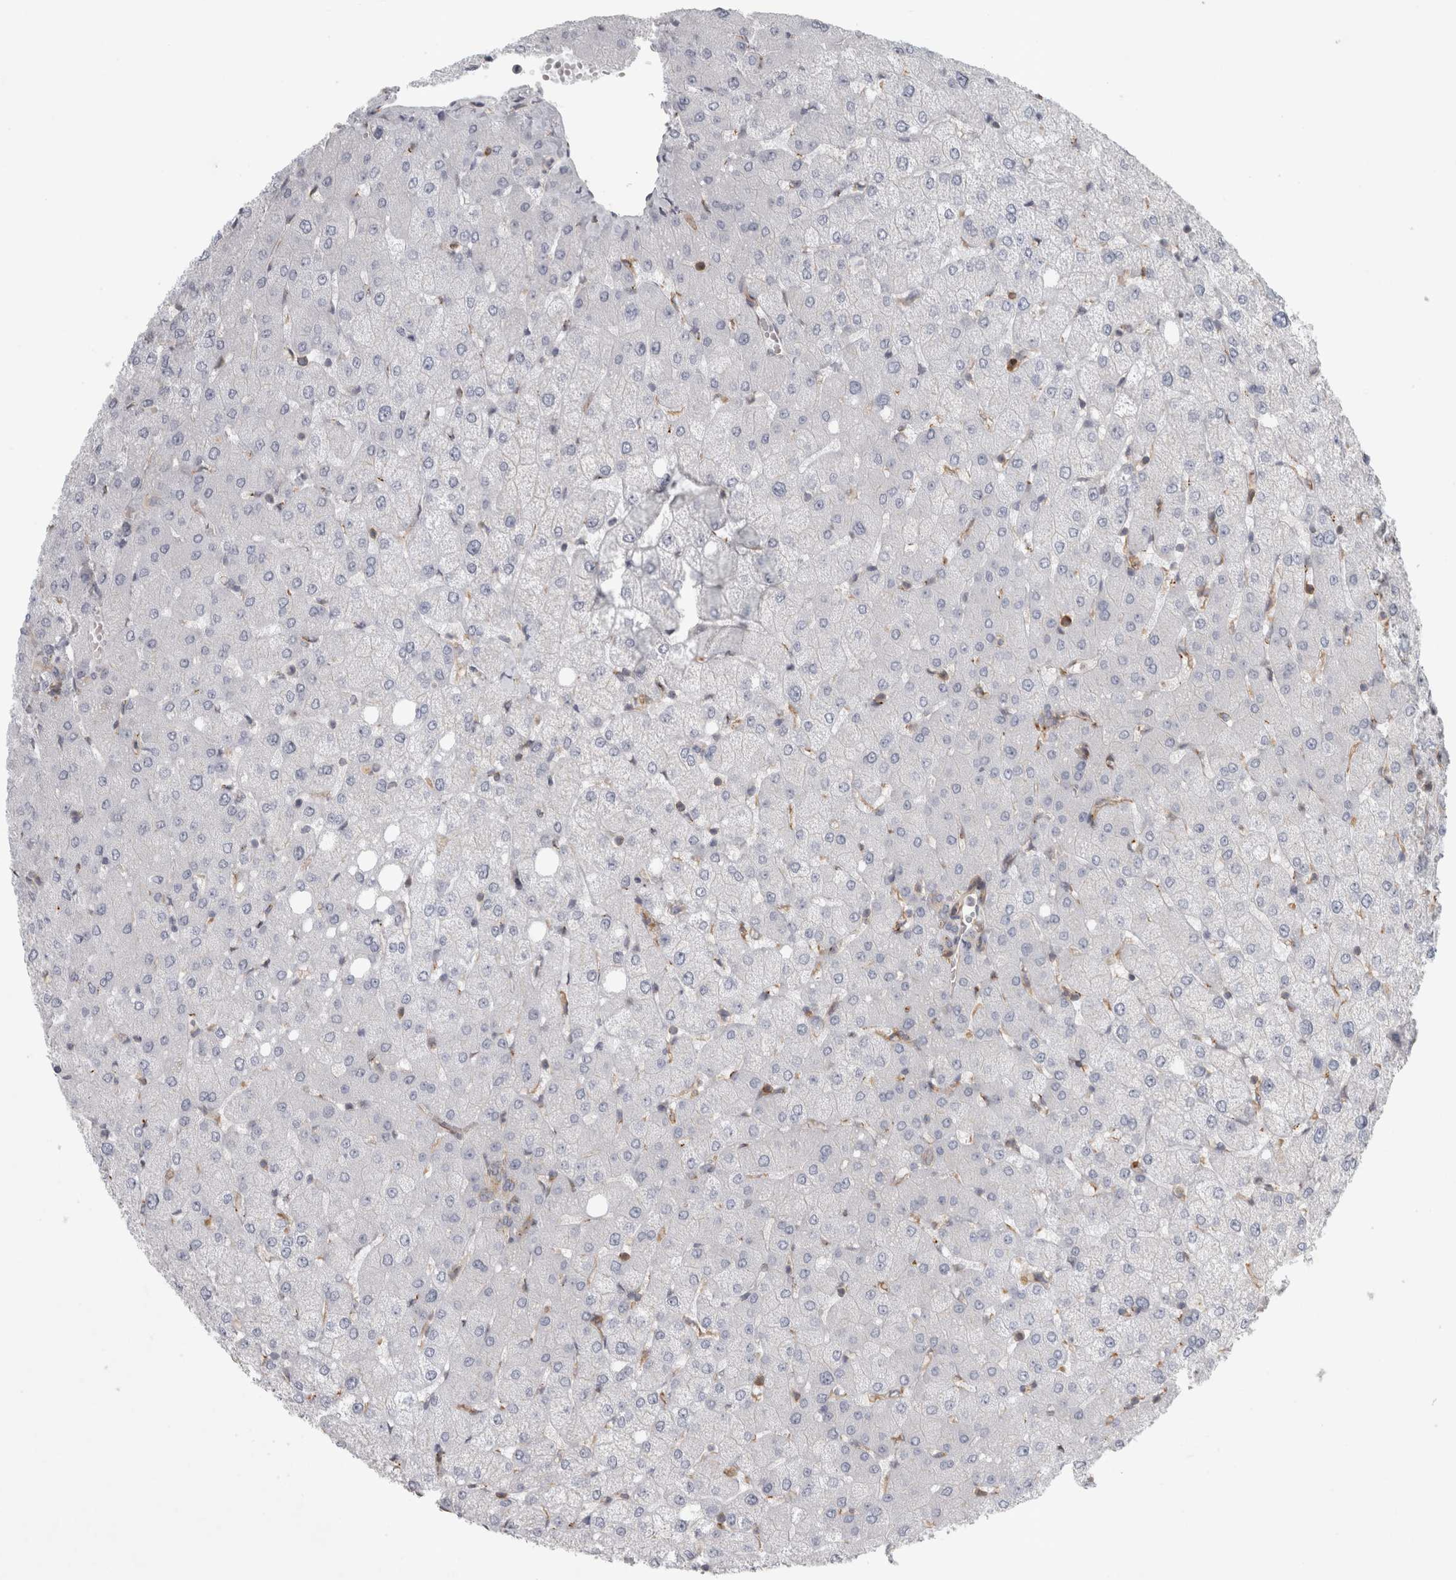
{"staining": {"intensity": "negative", "quantity": "none", "location": "none"}, "tissue": "liver", "cell_type": "Cholangiocytes", "image_type": "normal", "snomed": [{"axis": "morphology", "description": "Normal tissue, NOS"}, {"axis": "topography", "description": "Liver"}], "caption": "Immunohistochemistry (IHC) photomicrograph of benign liver: human liver stained with DAB (3,3'-diaminobenzidine) reveals no significant protein expression in cholangiocytes.", "gene": "PEX6", "patient": {"sex": "female", "age": 54}}